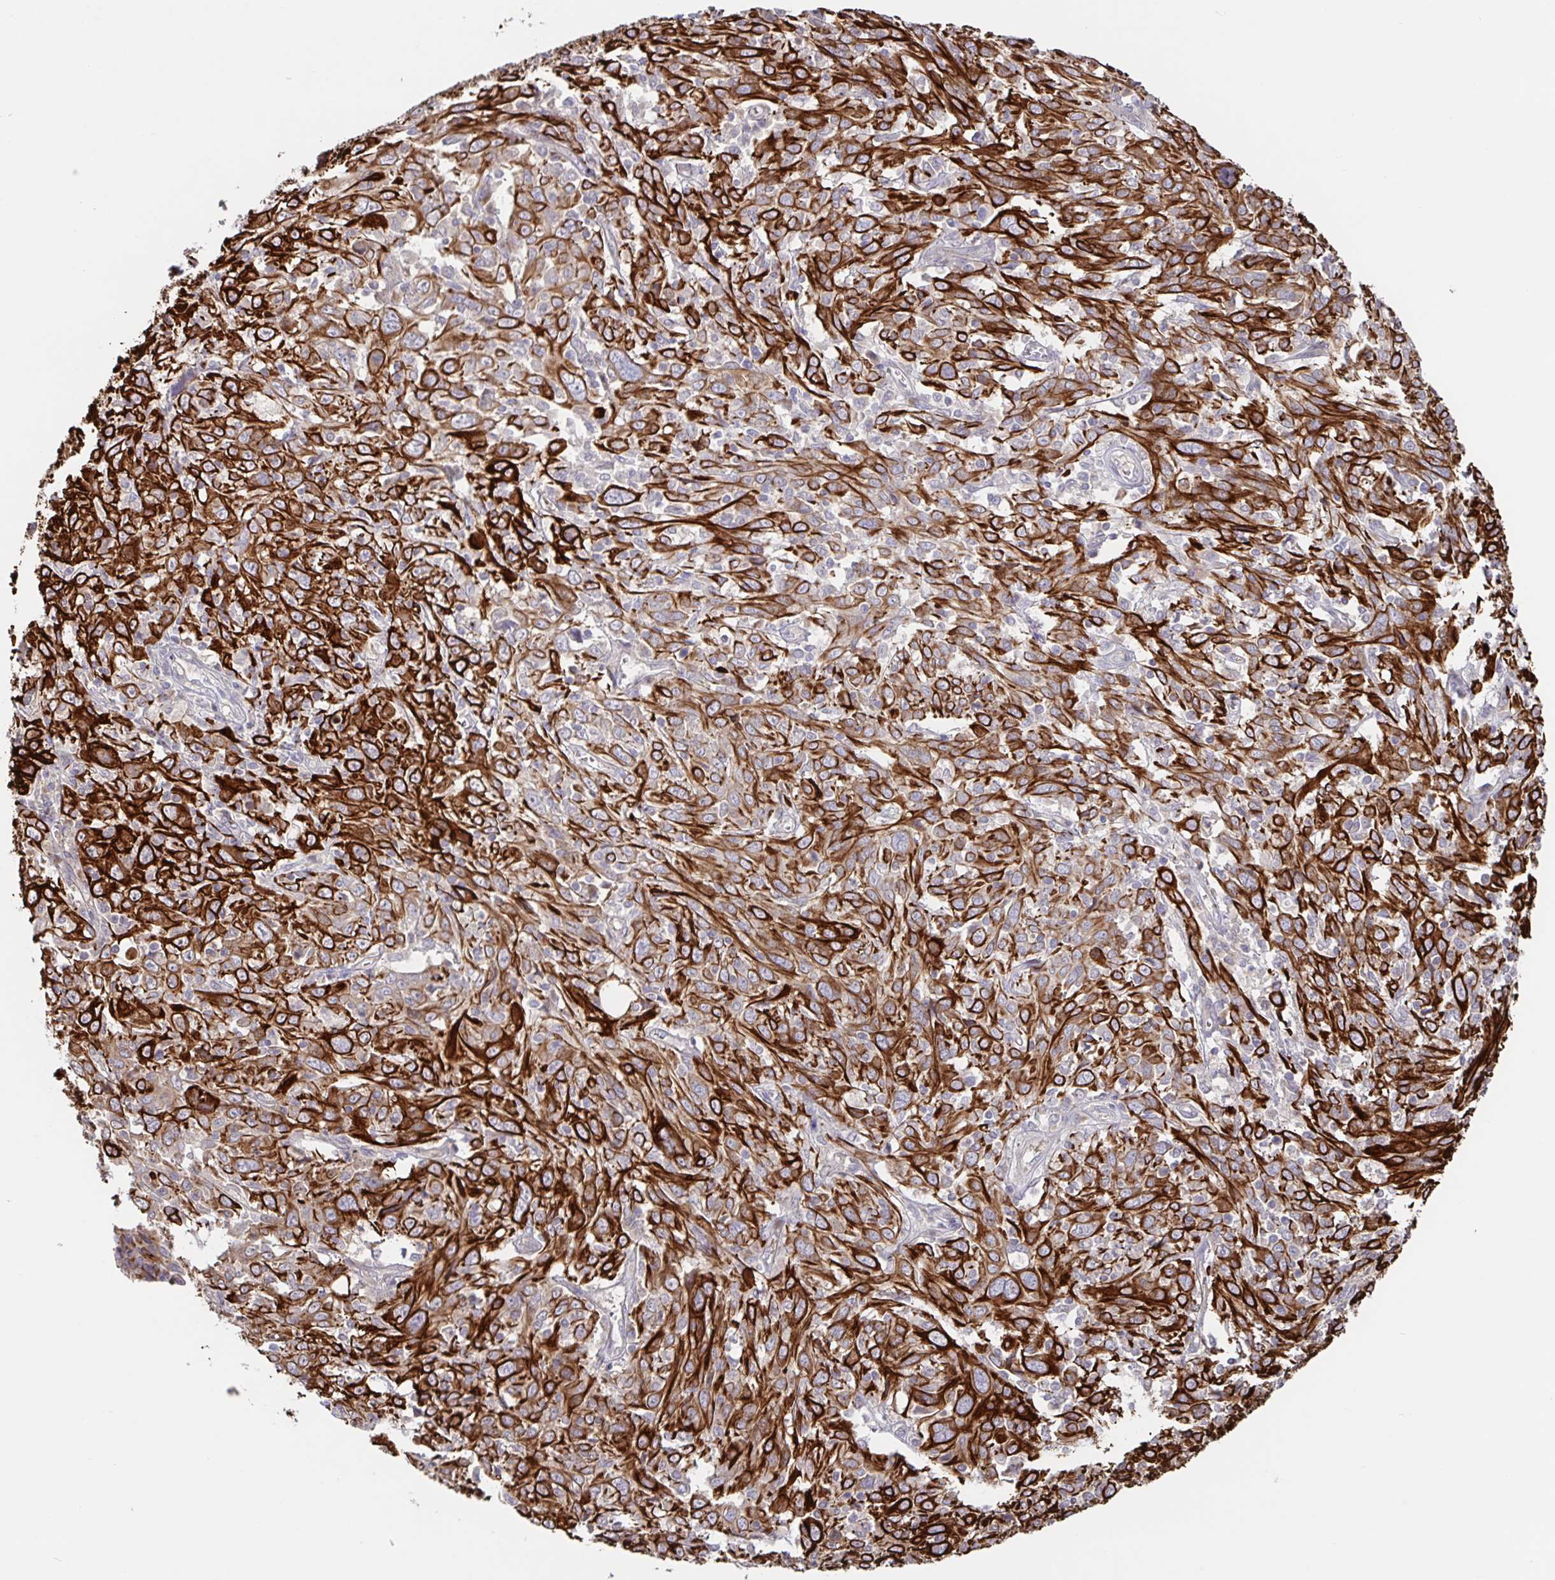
{"staining": {"intensity": "strong", "quantity": ">75%", "location": "cytoplasmic/membranous"}, "tissue": "cervical cancer", "cell_type": "Tumor cells", "image_type": "cancer", "snomed": [{"axis": "morphology", "description": "Squamous cell carcinoma, NOS"}, {"axis": "topography", "description": "Cervix"}], "caption": "This is a micrograph of immunohistochemistry (IHC) staining of squamous cell carcinoma (cervical), which shows strong staining in the cytoplasmic/membranous of tumor cells.", "gene": "AACS", "patient": {"sex": "female", "age": 46}}